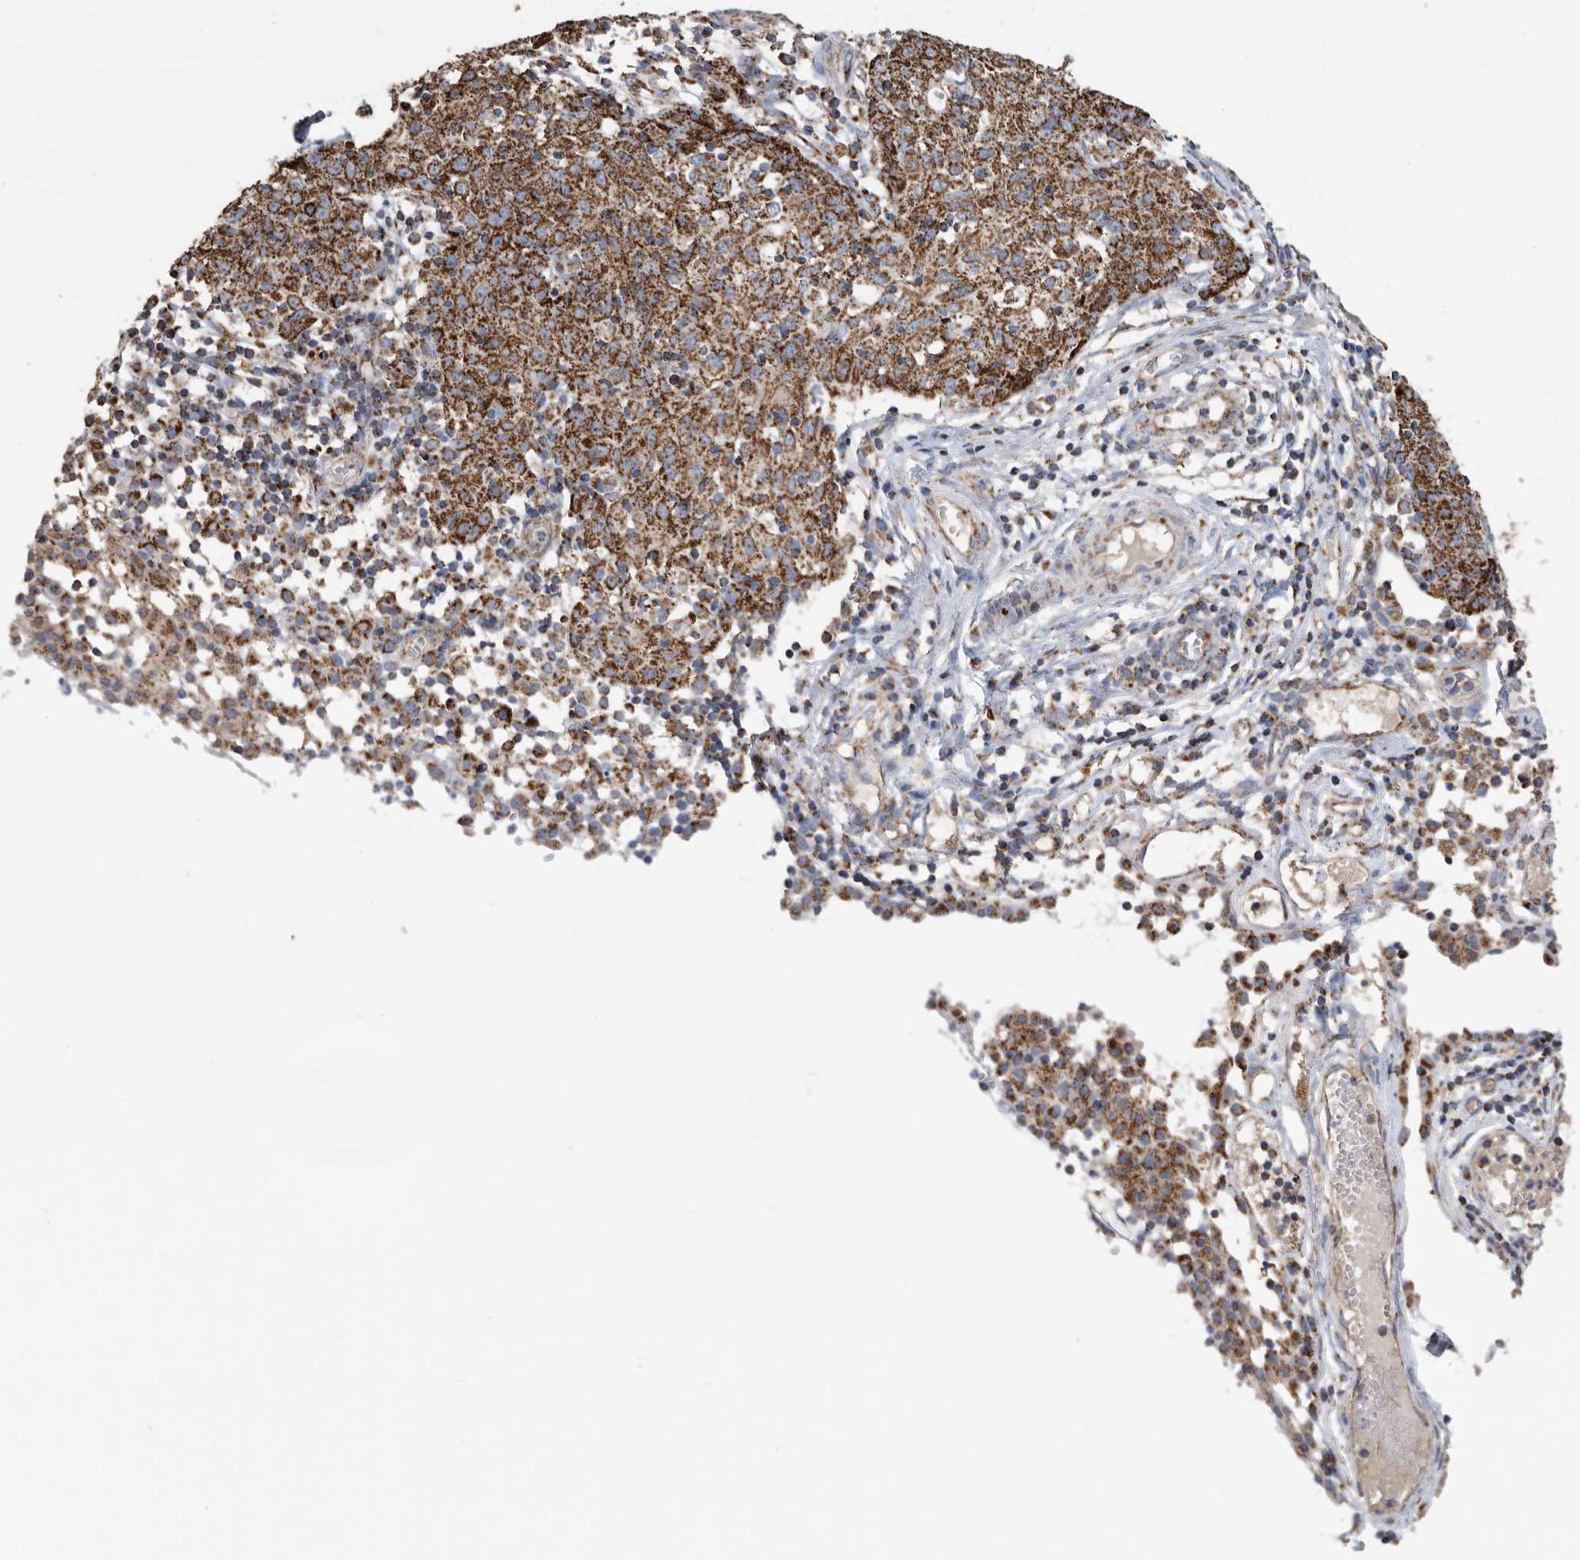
{"staining": {"intensity": "strong", "quantity": ">75%", "location": "cytoplasmic/membranous"}, "tissue": "ovarian cancer", "cell_type": "Tumor cells", "image_type": "cancer", "snomed": [{"axis": "morphology", "description": "Carcinoma, endometroid"}, {"axis": "topography", "description": "Ovary"}], "caption": "Endometroid carcinoma (ovarian) stained with IHC demonstrates strong cytoplasmic/membranous staining in about >75% of tumor cells. The protein of interest is shown in brown color, while the nuclei are stained blue.", "gene": "WFDC1", "patient": {"sex": "female", "age": 42}}